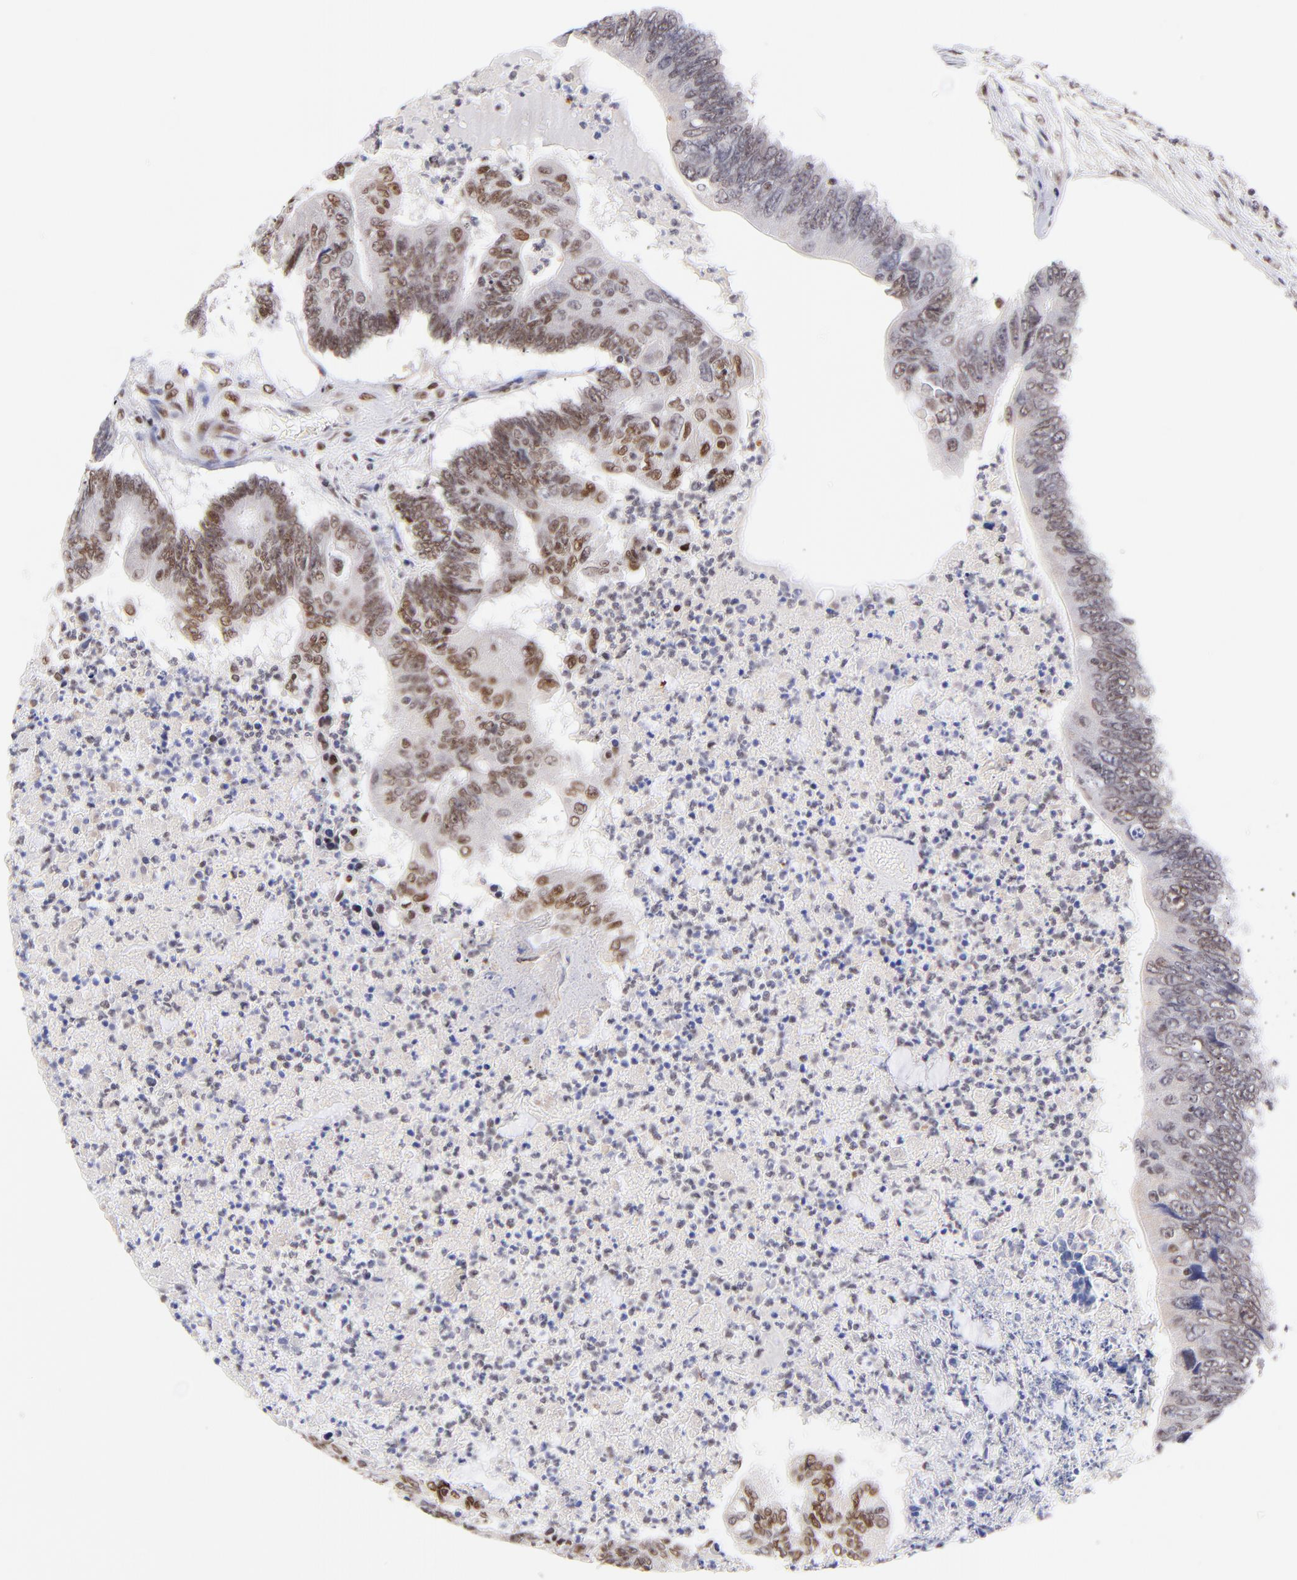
{"staining": {"intensity": "moderate", "quantity": ">75%", "location": "nuclear"}, "tissue": "colorectal cancer", "cell_type": "Tumor cells", "image_type": "cancer", "snomed": [{"axis": "morphology", "description": "Adenocarcinoma, NOS"}, {"axis": "topography", "description": "Colon"}], "caption": "Human colorectal adenocarcinoma stained for a protein (brown) shows moderate nuclear positive positivity in approximately >75% of tumor cells.", "gene": "MIDEAS", "patient": {"sex": "male", "age": 65}}